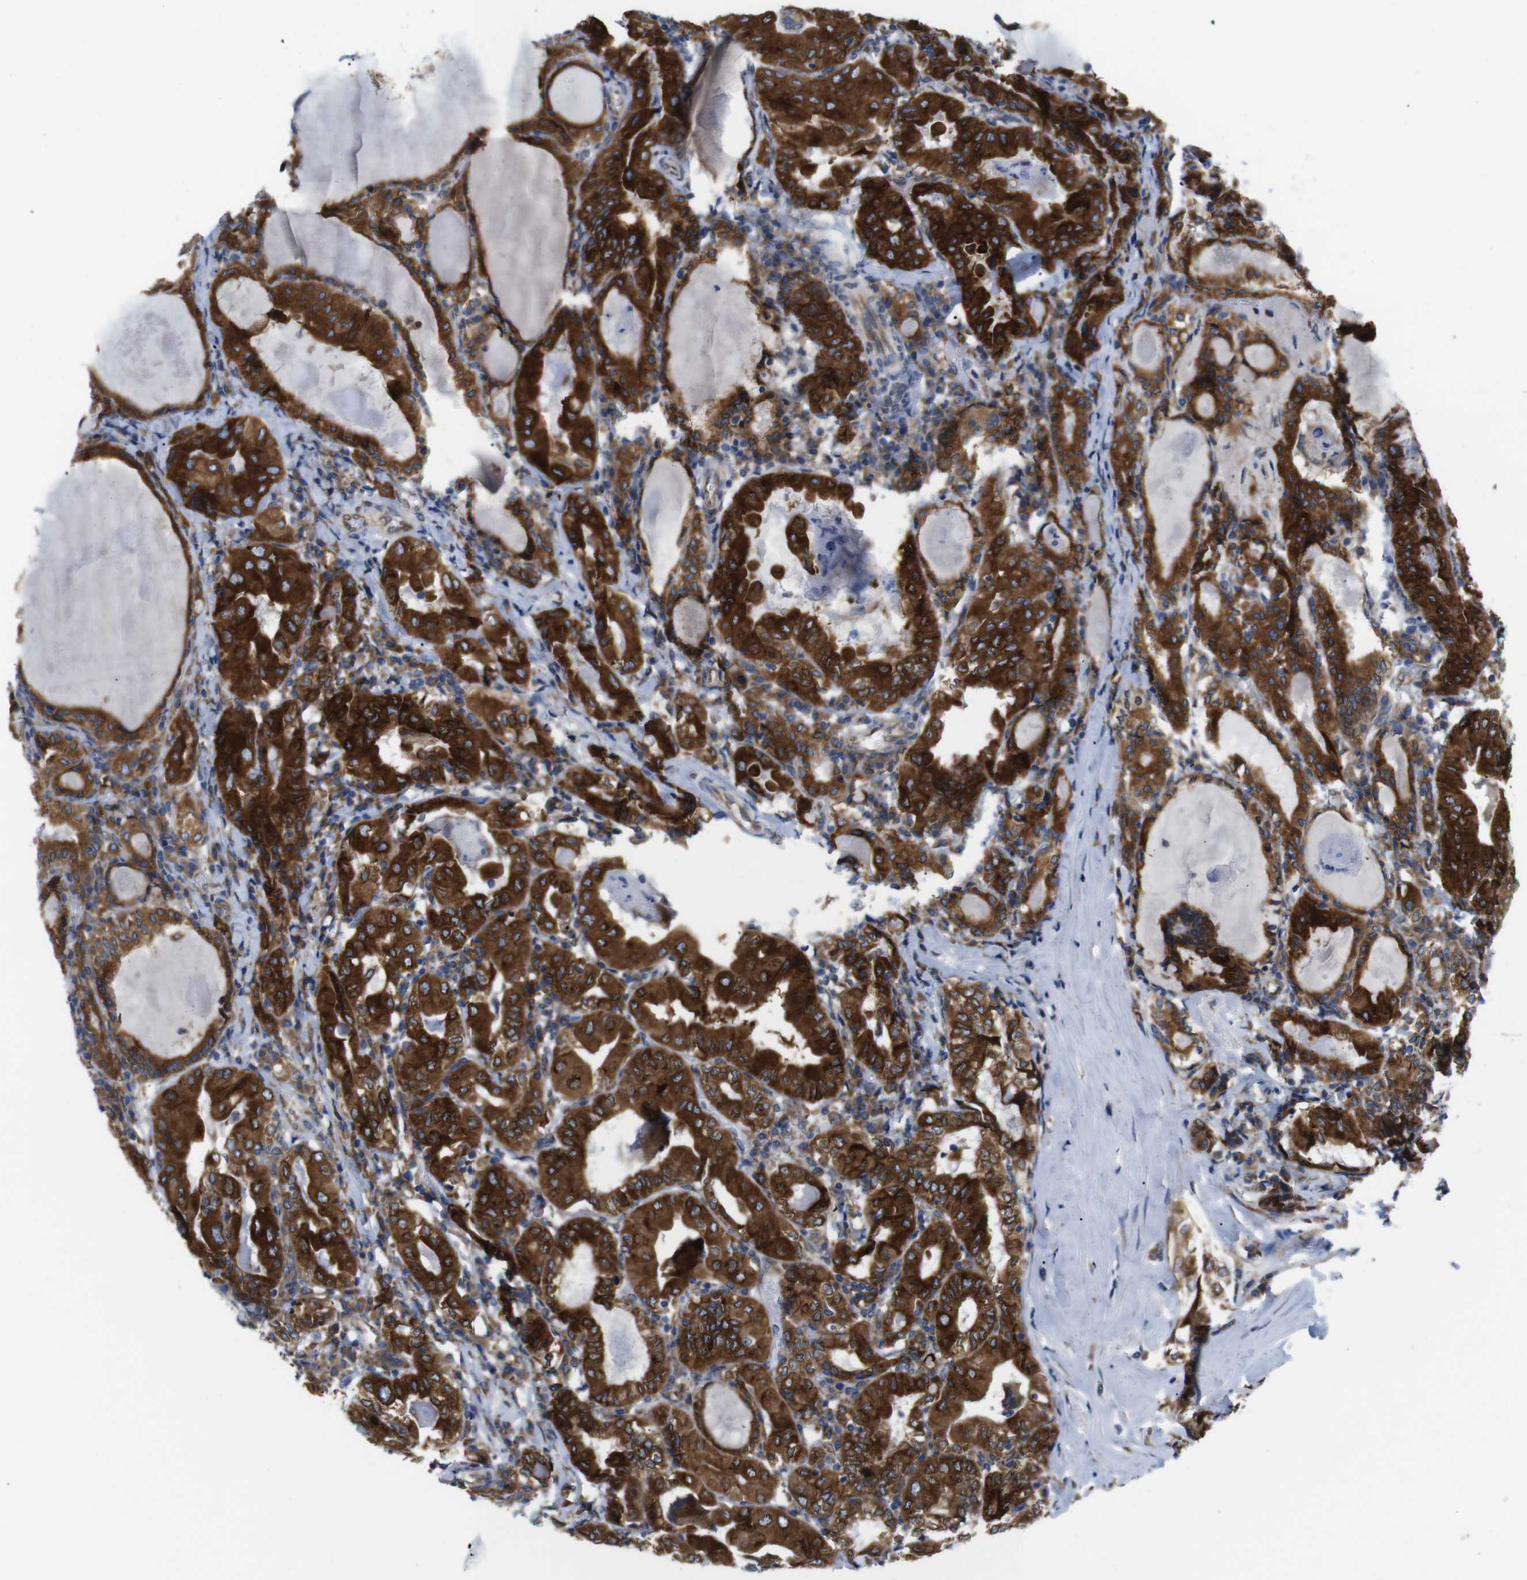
{"staining": {"intensity": "strong", "quantity": ">75%", "location": "cytoplasmic/membranous"}, "tissue": "thyroid cancer", "cell_type": "Tumor cells", "image_type": "cancer", "snomed": [{"axis": "morphology", "description": "Papillary adenocarcinoma, NOS"}, {"axis": "topography", "description": "Thyroid gland"}], "caption": "Tumor cells display strong cytoplasmic/membranous staining in about >75% of cells in thyroid papillary adenocarcinoma. The protein of interest is shown in brown color, while the nuclei are stained blue.", "gene": "HACD3", "patient": {"sex": "female", "age": 42}}